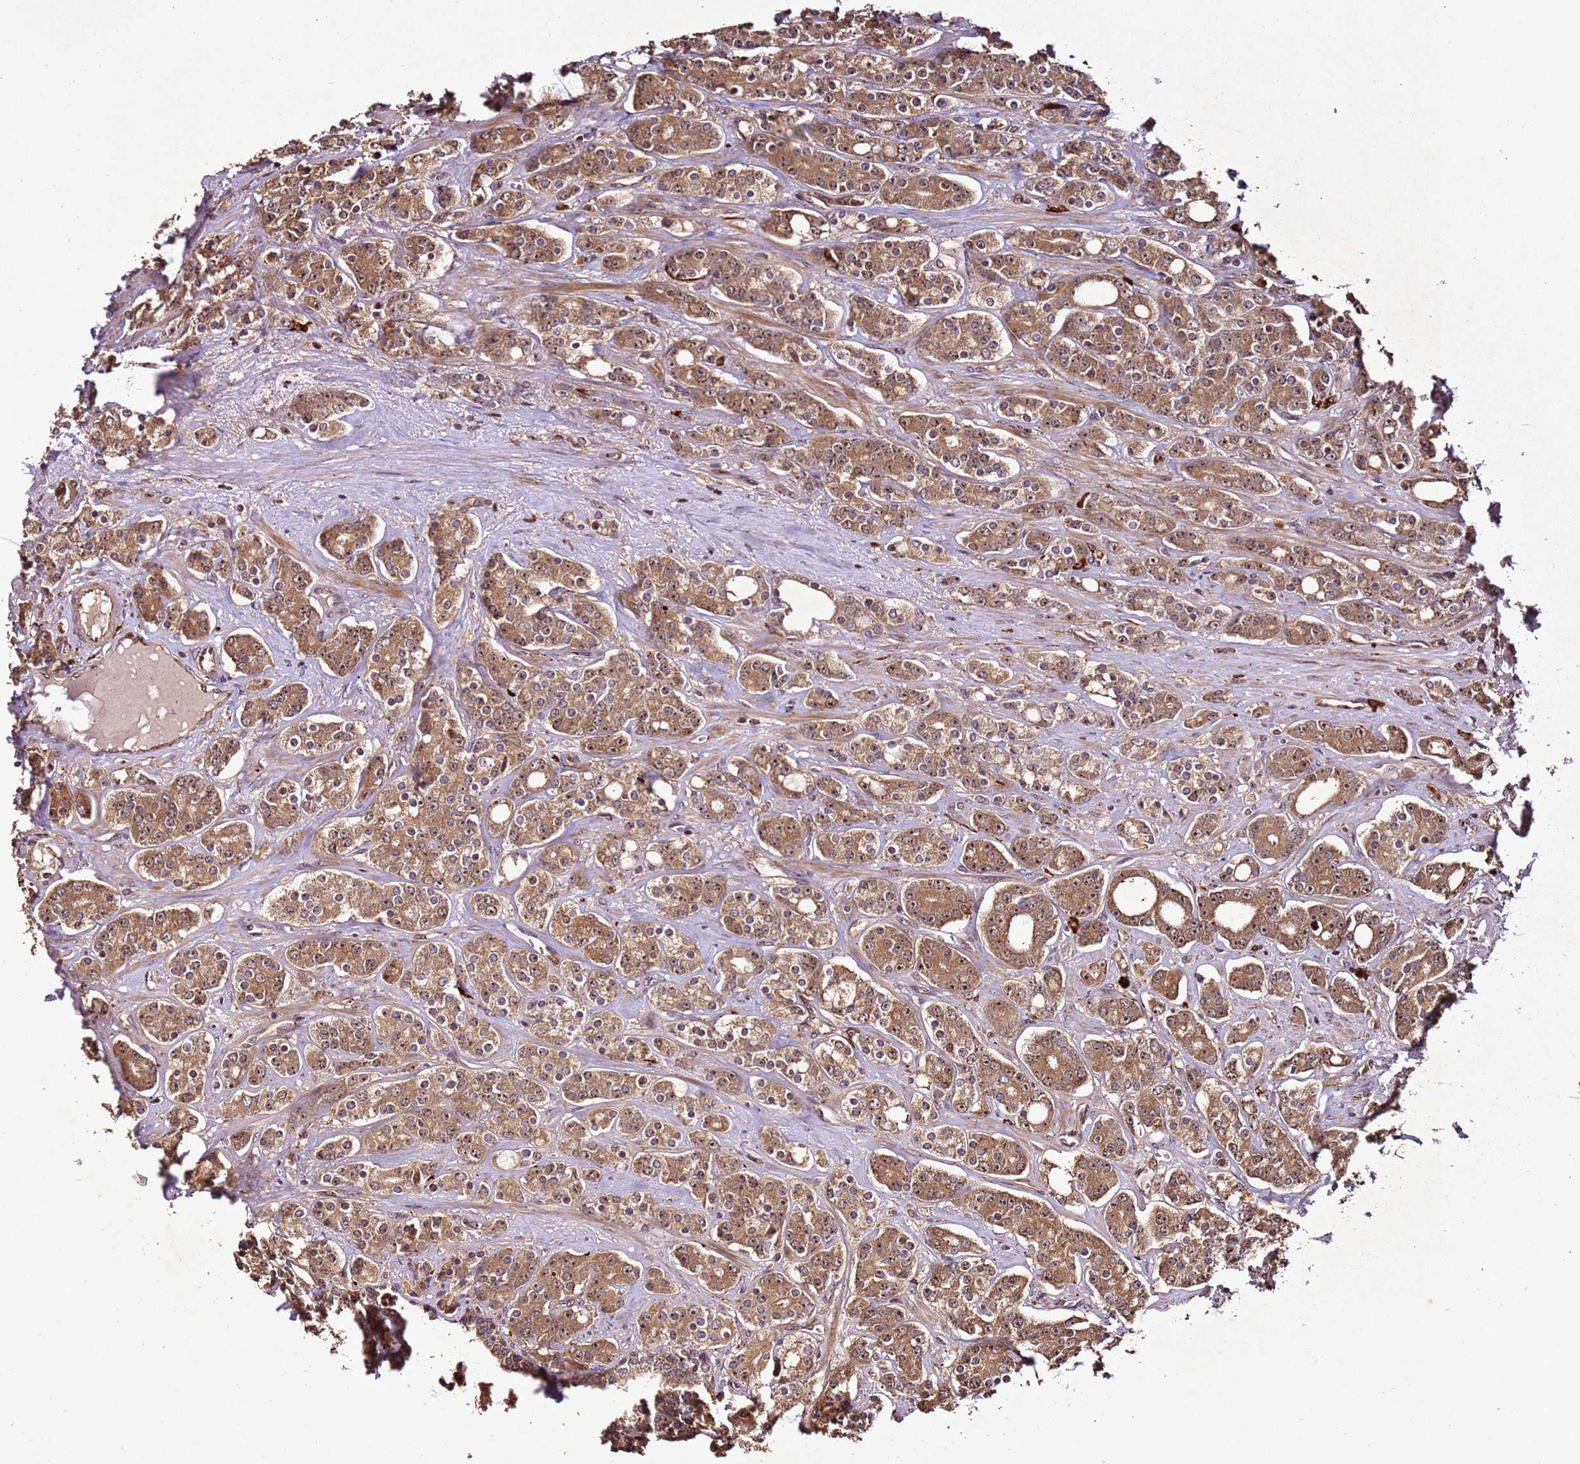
{"staining": {"intensity": "moderate", "quantity": ">75%", "location": "cytoplasmic/membranous,nuclear"}, "tissue": "prostate cancer", "cell_type": "Tumor cells", "image_type": "cancer", "snomed": [{"axis": "morphology", "description": "Adenocarcinoma, High grade"}, {"axis": "topography", "description": "Prostate"}], "caption": "High-grade adenocarcinoma (prostate) stained with DAB (3,3'-diaminobenzidine) IHC reveals medium levels of moderate cytoplasmic/membranous and nuclear positivity in about >75% of tumor cells.", "gene": "PTMA", "patient": {"sex": "male", "age": 62}}